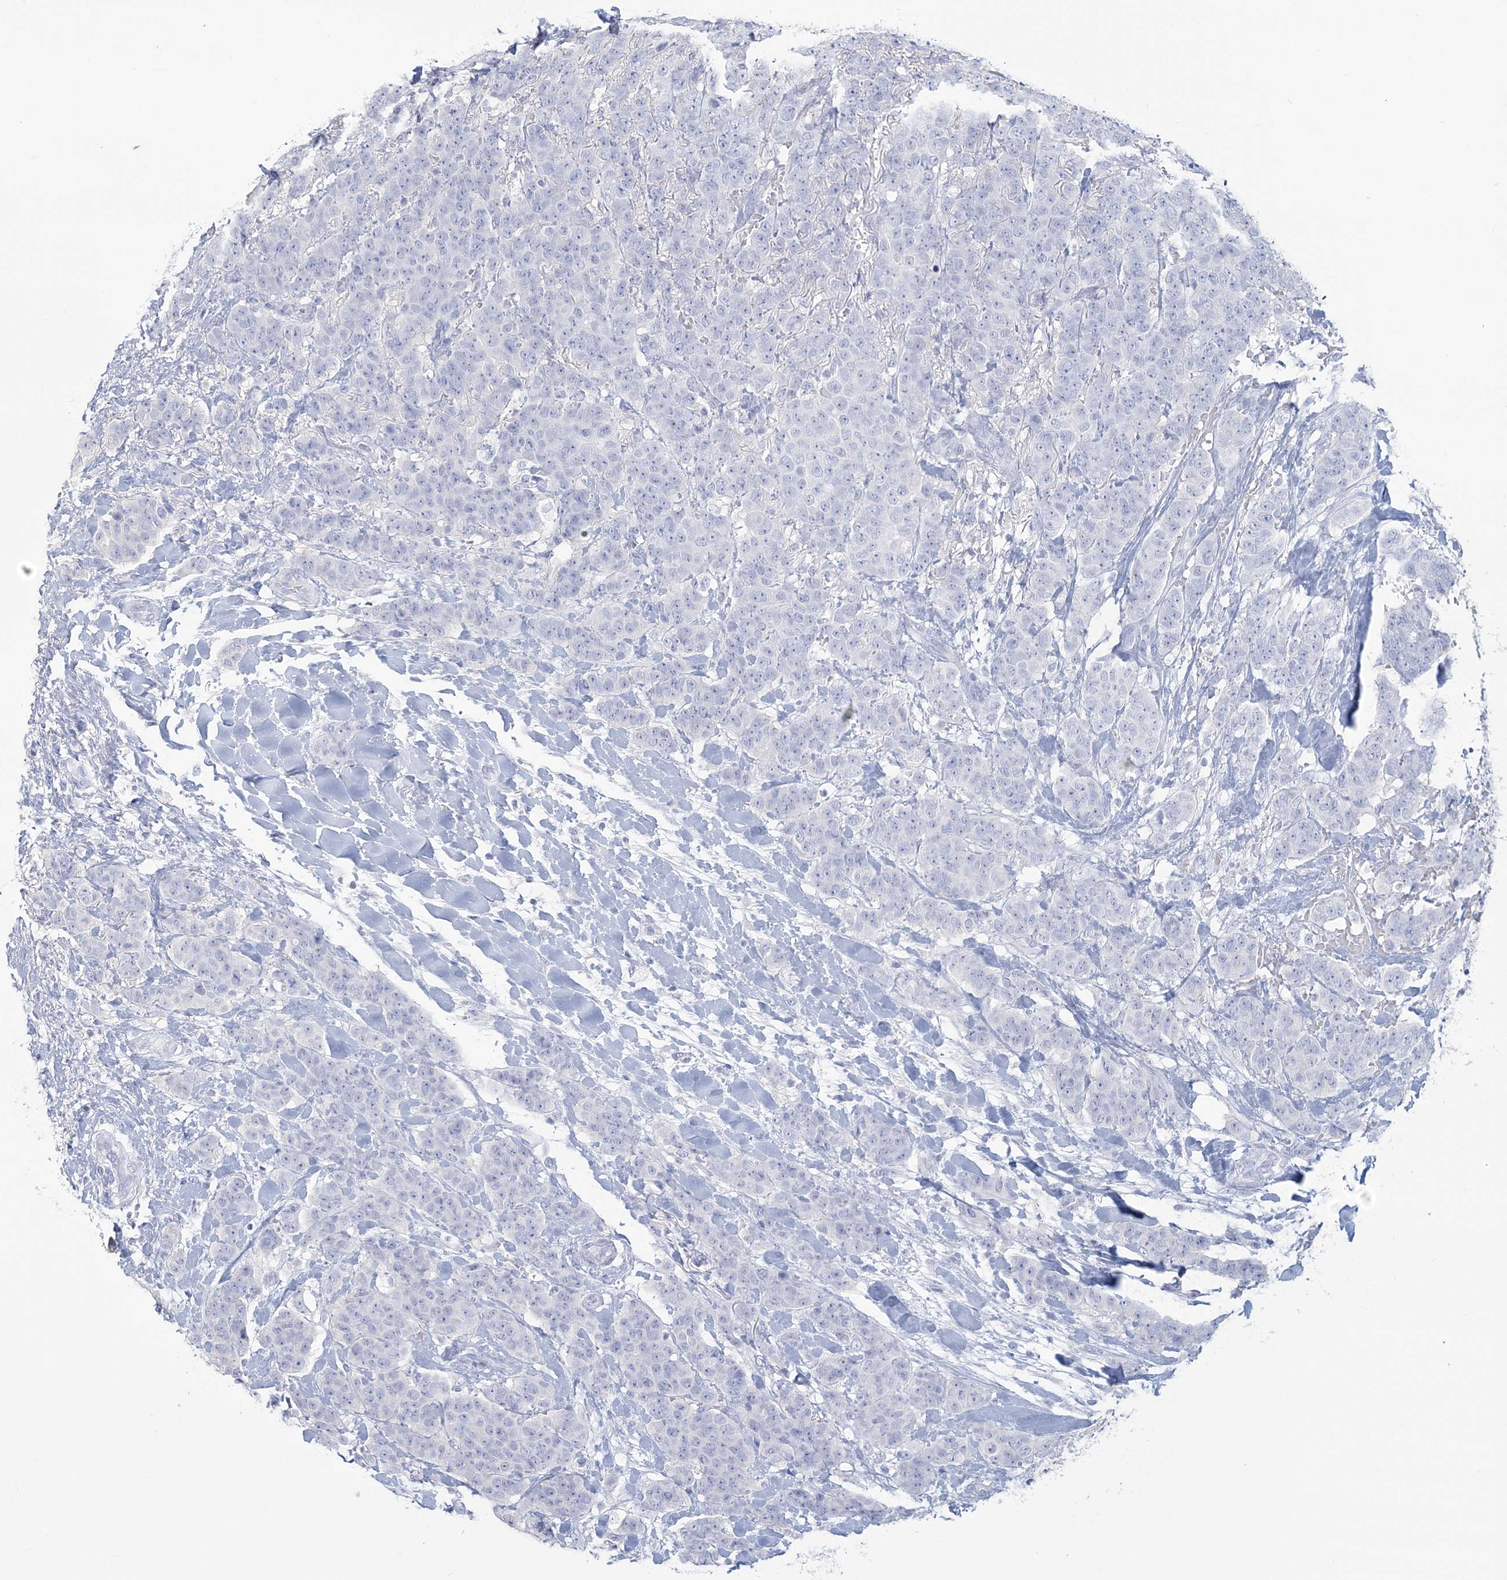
{"staining": {"intensity": "negative", "quantity": "none", "location": "none"}, "tissue": "breast cancer", "cell_type": "Tumor cells", "image_type": "cancer", "snomed": [{"axis": "morphology", "description": "Duct carcinoma"}, {"axis": "topography", "description": "Breast"}], "caption": "Tumor cells are negative for protein expression in human intraductal carcinoma (breast).", "gene": "ANKS1A", "patient": {"sex": "female", "age": 40}}